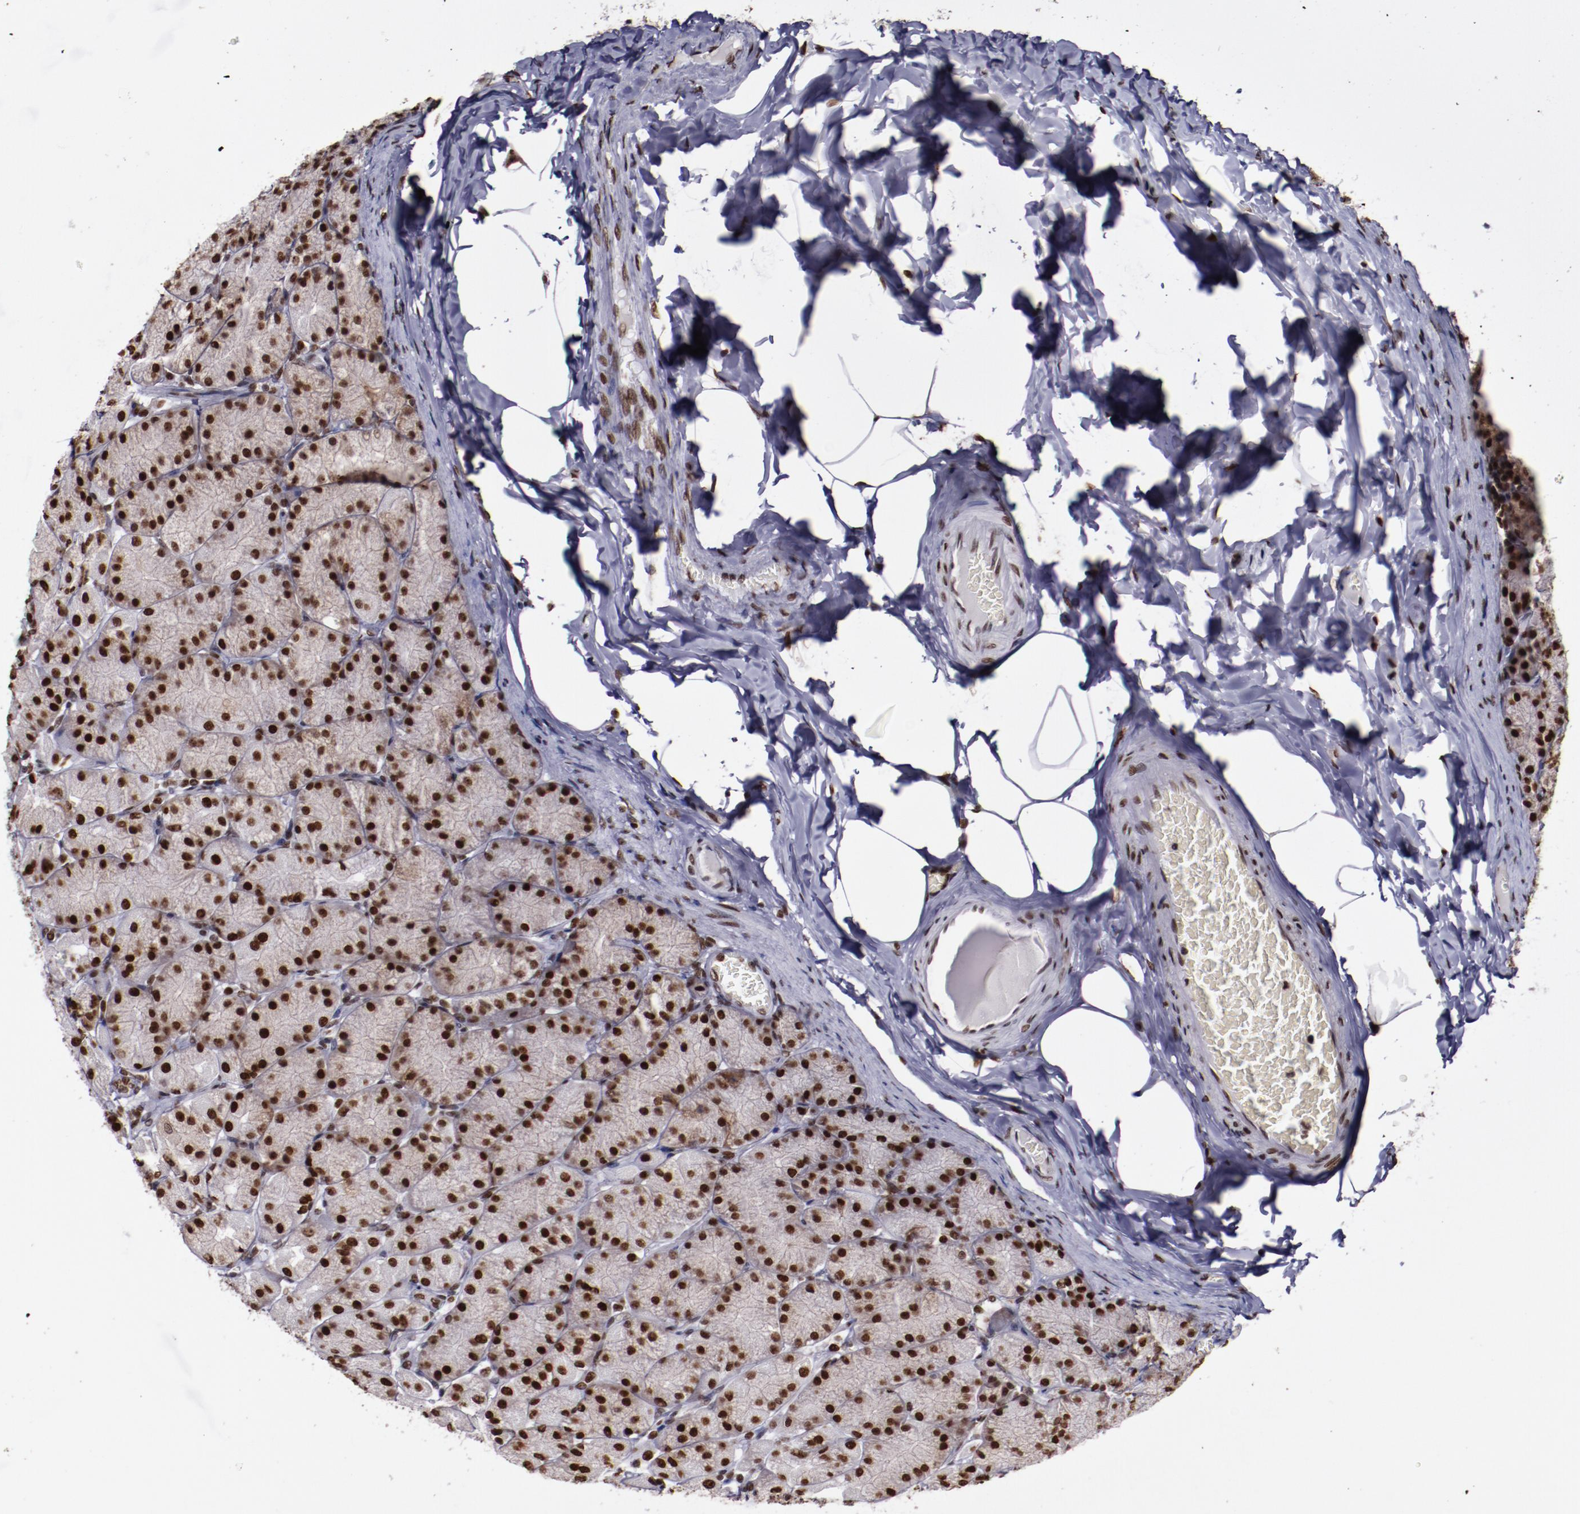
{"staining": {"intensity": "moderate", "quantity": ">75%", "location": "cytoplasmic/membranous,nuclear"}, "tissue": "stomach", "cell_type": "Glandular cells", "image_type": "normal", "snomed": [{"axis": "morphology", "description": "Normal tissue, NOS"}, {"axis": "topography", "description": "Stomach, upper"}], "caption": "The histopathology image demonstrates a brown stain indicating the presence of a protein in the cytoplasmic/membranous,nuclear of glandular cells in stomach.", "gene": "APEX1", "patient": {"sex": "female", "age": 56}}